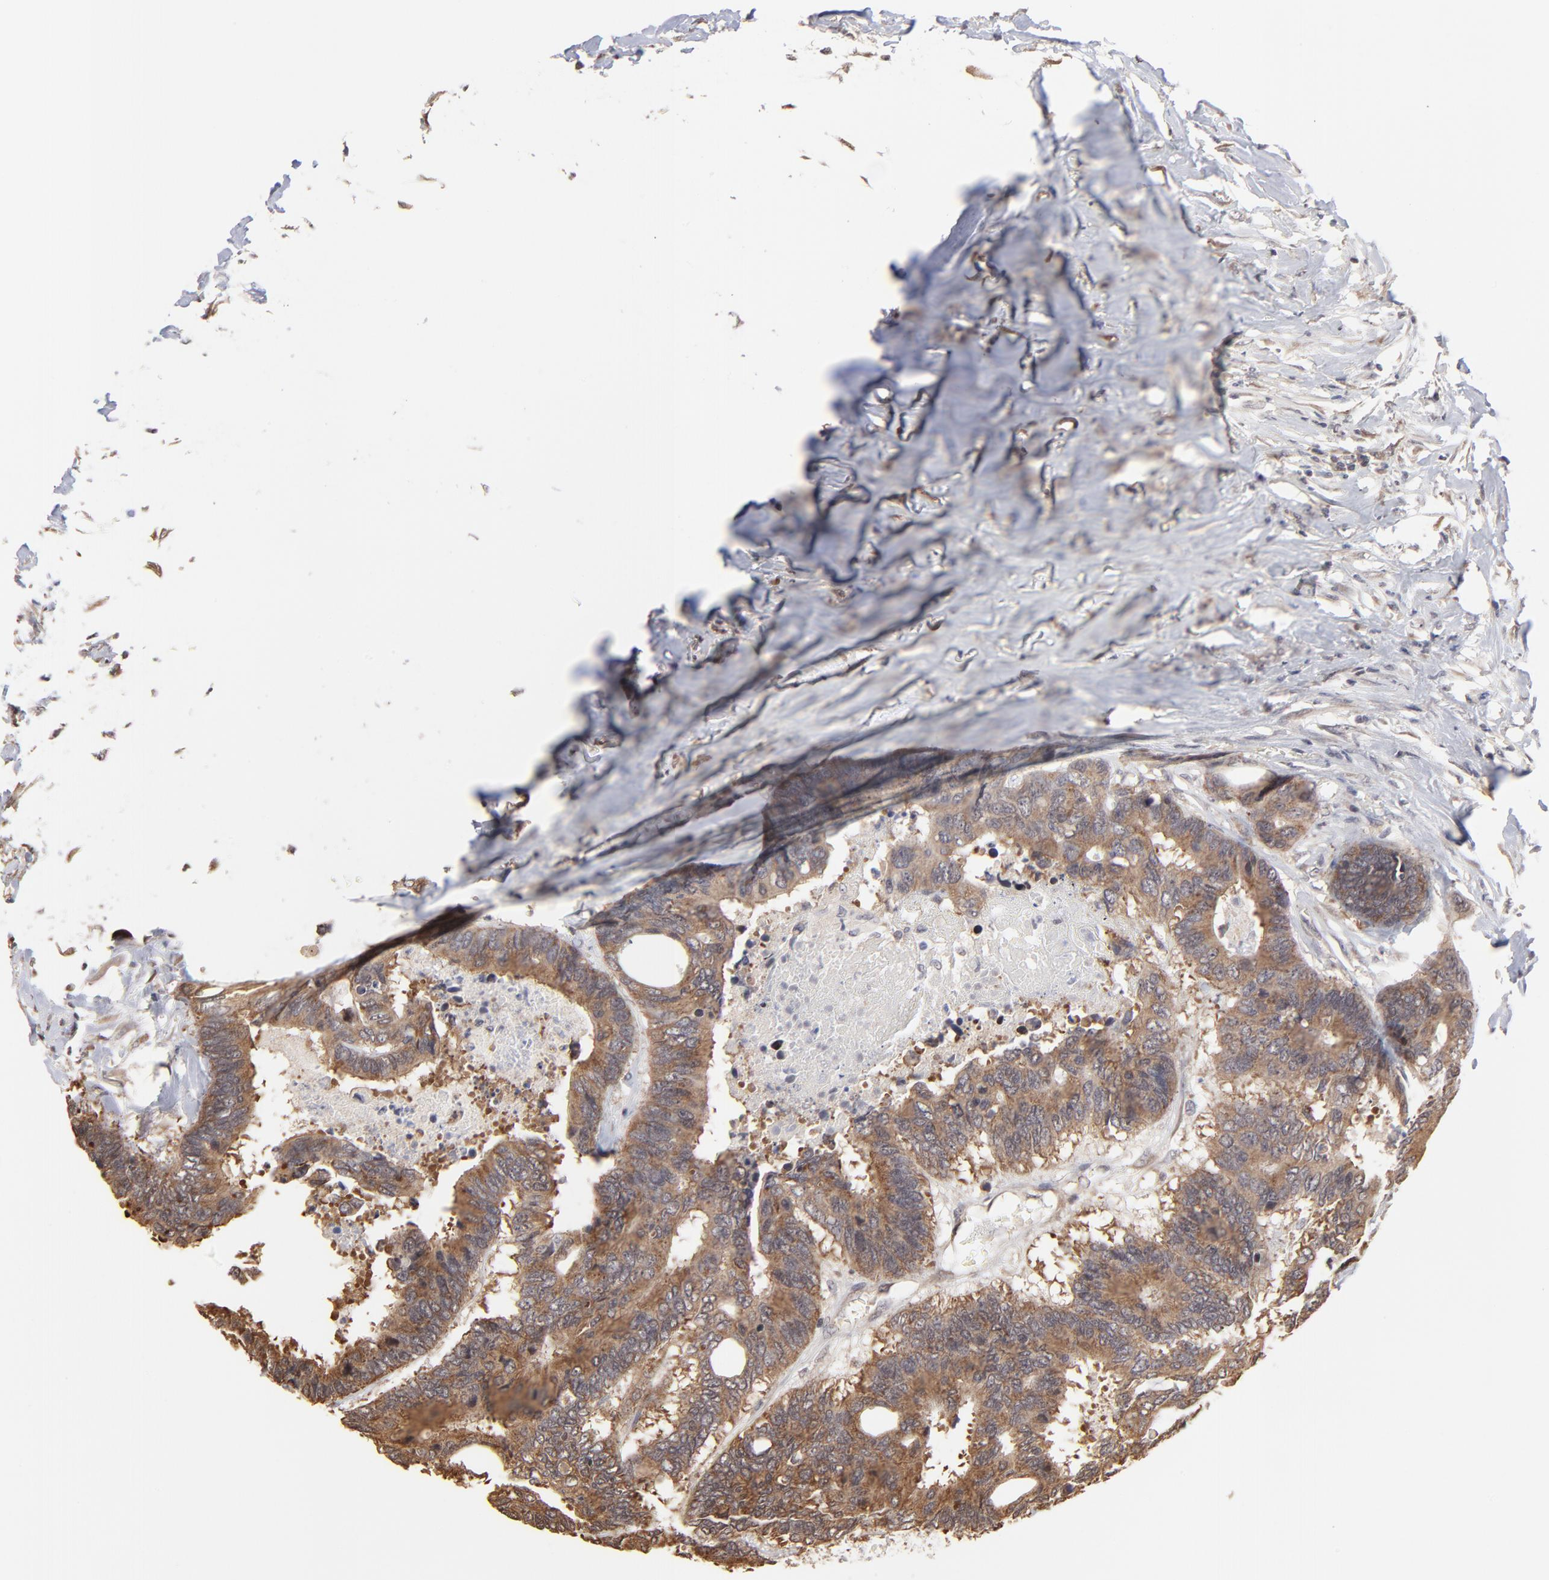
{"staining": {"intensity": "weak", "quantity": ">75%", "location": "cytoplasmic/membranous"}, "tissue": "colorectal cancer", "cell_type": "Tumor cells", "image_type": "cancer", "snomed": [{"axis": "morphology", "description": "Adenocarcinoma, NOS"}, {"axis": "topography", "description": "Rectum"}], "caption": "Immunohistochemistry (IHC) staining of adenocarcinoma (colorectal), which reveals low levels of weak cytoplasmic/membranous staining in about >75% of tumor cells indicating weak cytoplasmic/membranous protein positivity. The staining was performed using DAB (brown) for protein detection and nuclei were counterstained in hematoxylin (blue).", "gene": "BRPF1", "patient": {"sex": "male", "age": 55}}